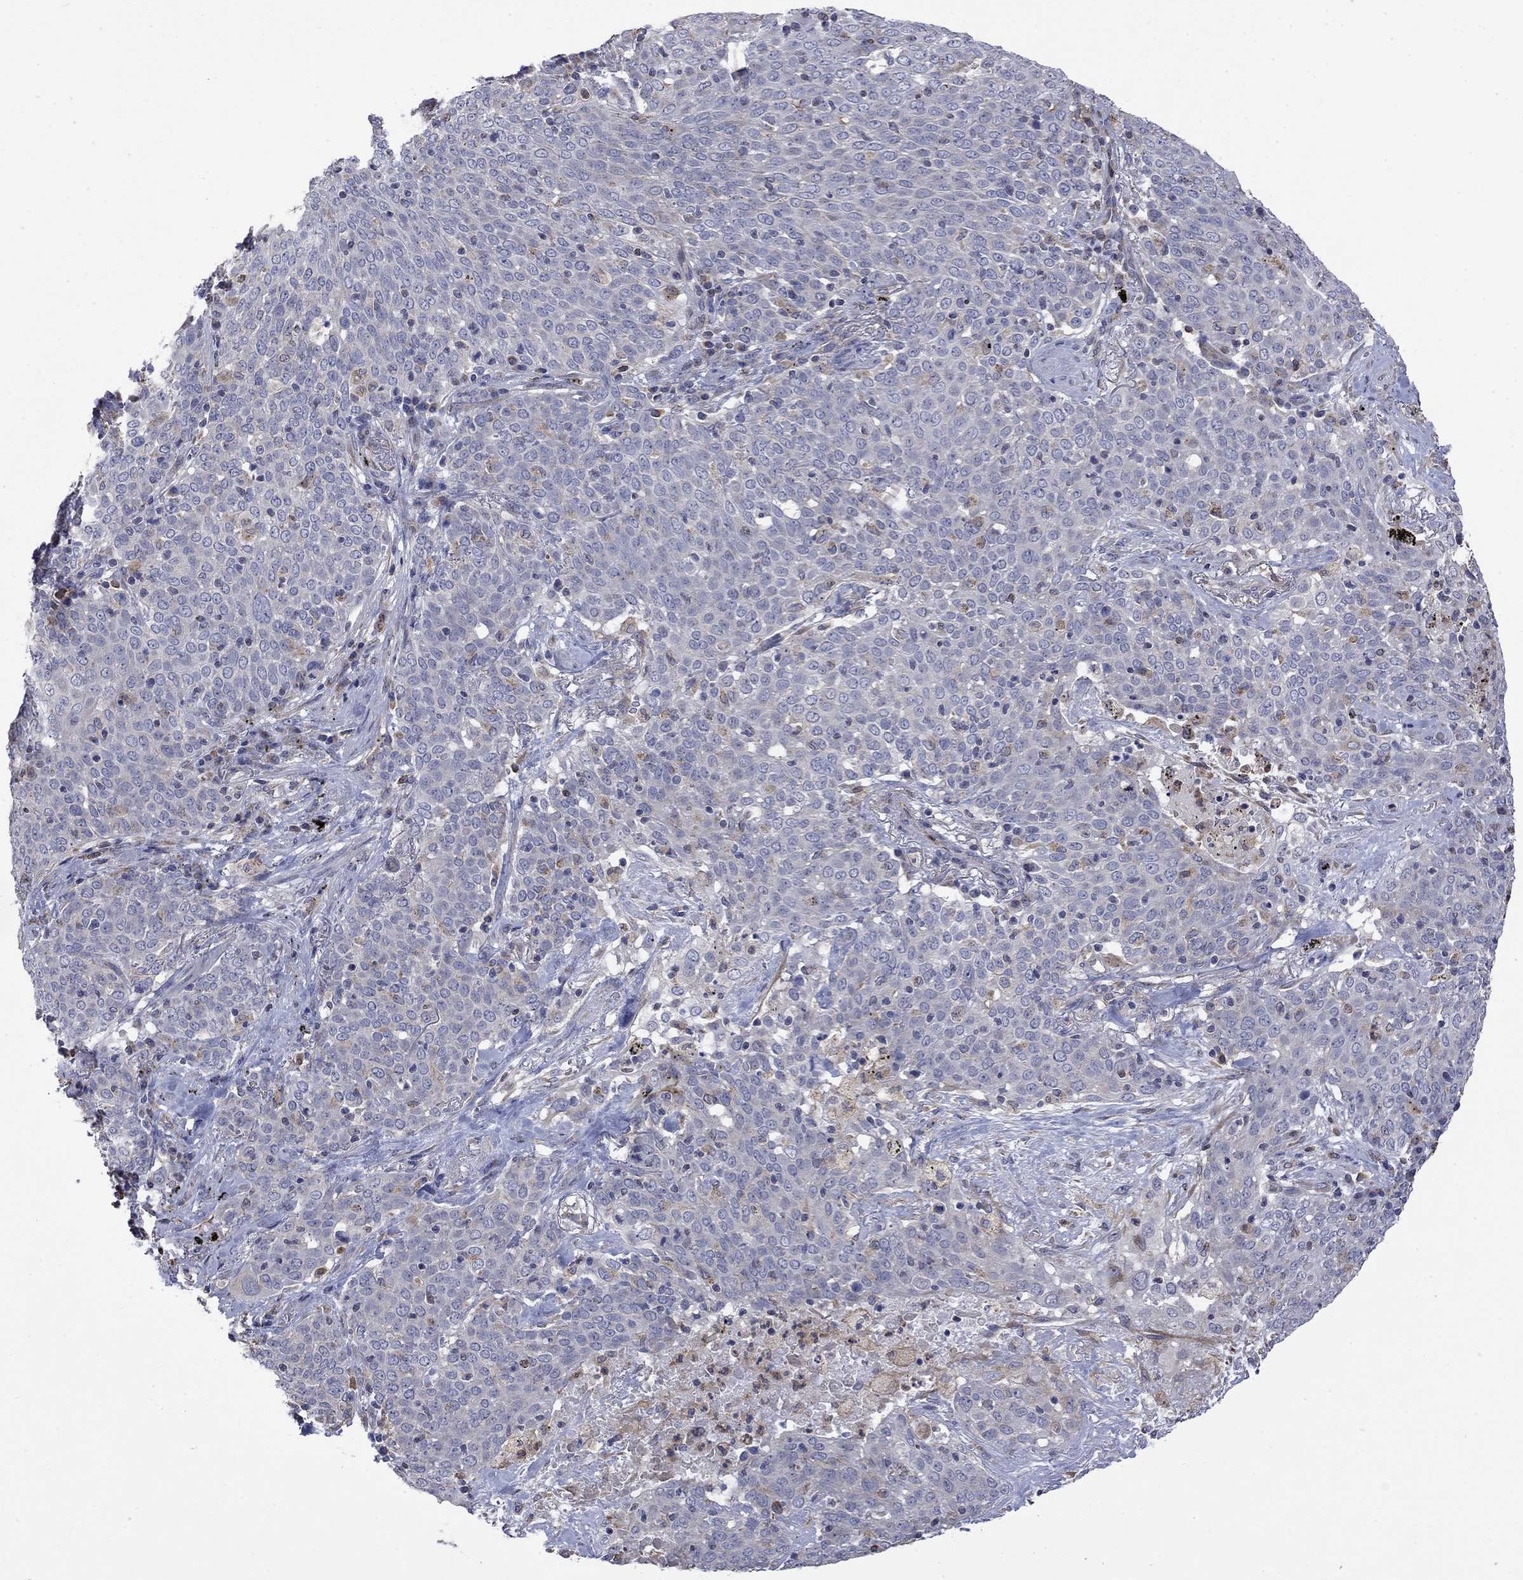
{"staining": {"intensity": "negative", "quantity": "none", "location": "none"}, "tissue": "lung cancer", "cell_type": "Tumor cells", "image_type": "cancer", "snomed": [{"axis": "morphology", "description": "Squamous cell carcinoma, NOS"}, {"axis": "topography", "description": "Lung"}], "caption": "DAB (3,3'-diaminobenzidine) immunohistochemical staining of human lung cancer displays no significant expression in tumor cells. (DAB immunohistochemistry (IHC) visualized using brightfield microscopy, high magnification).", "gene": "CAMKK2", "patient": {"sex": "male", "age": 82}}